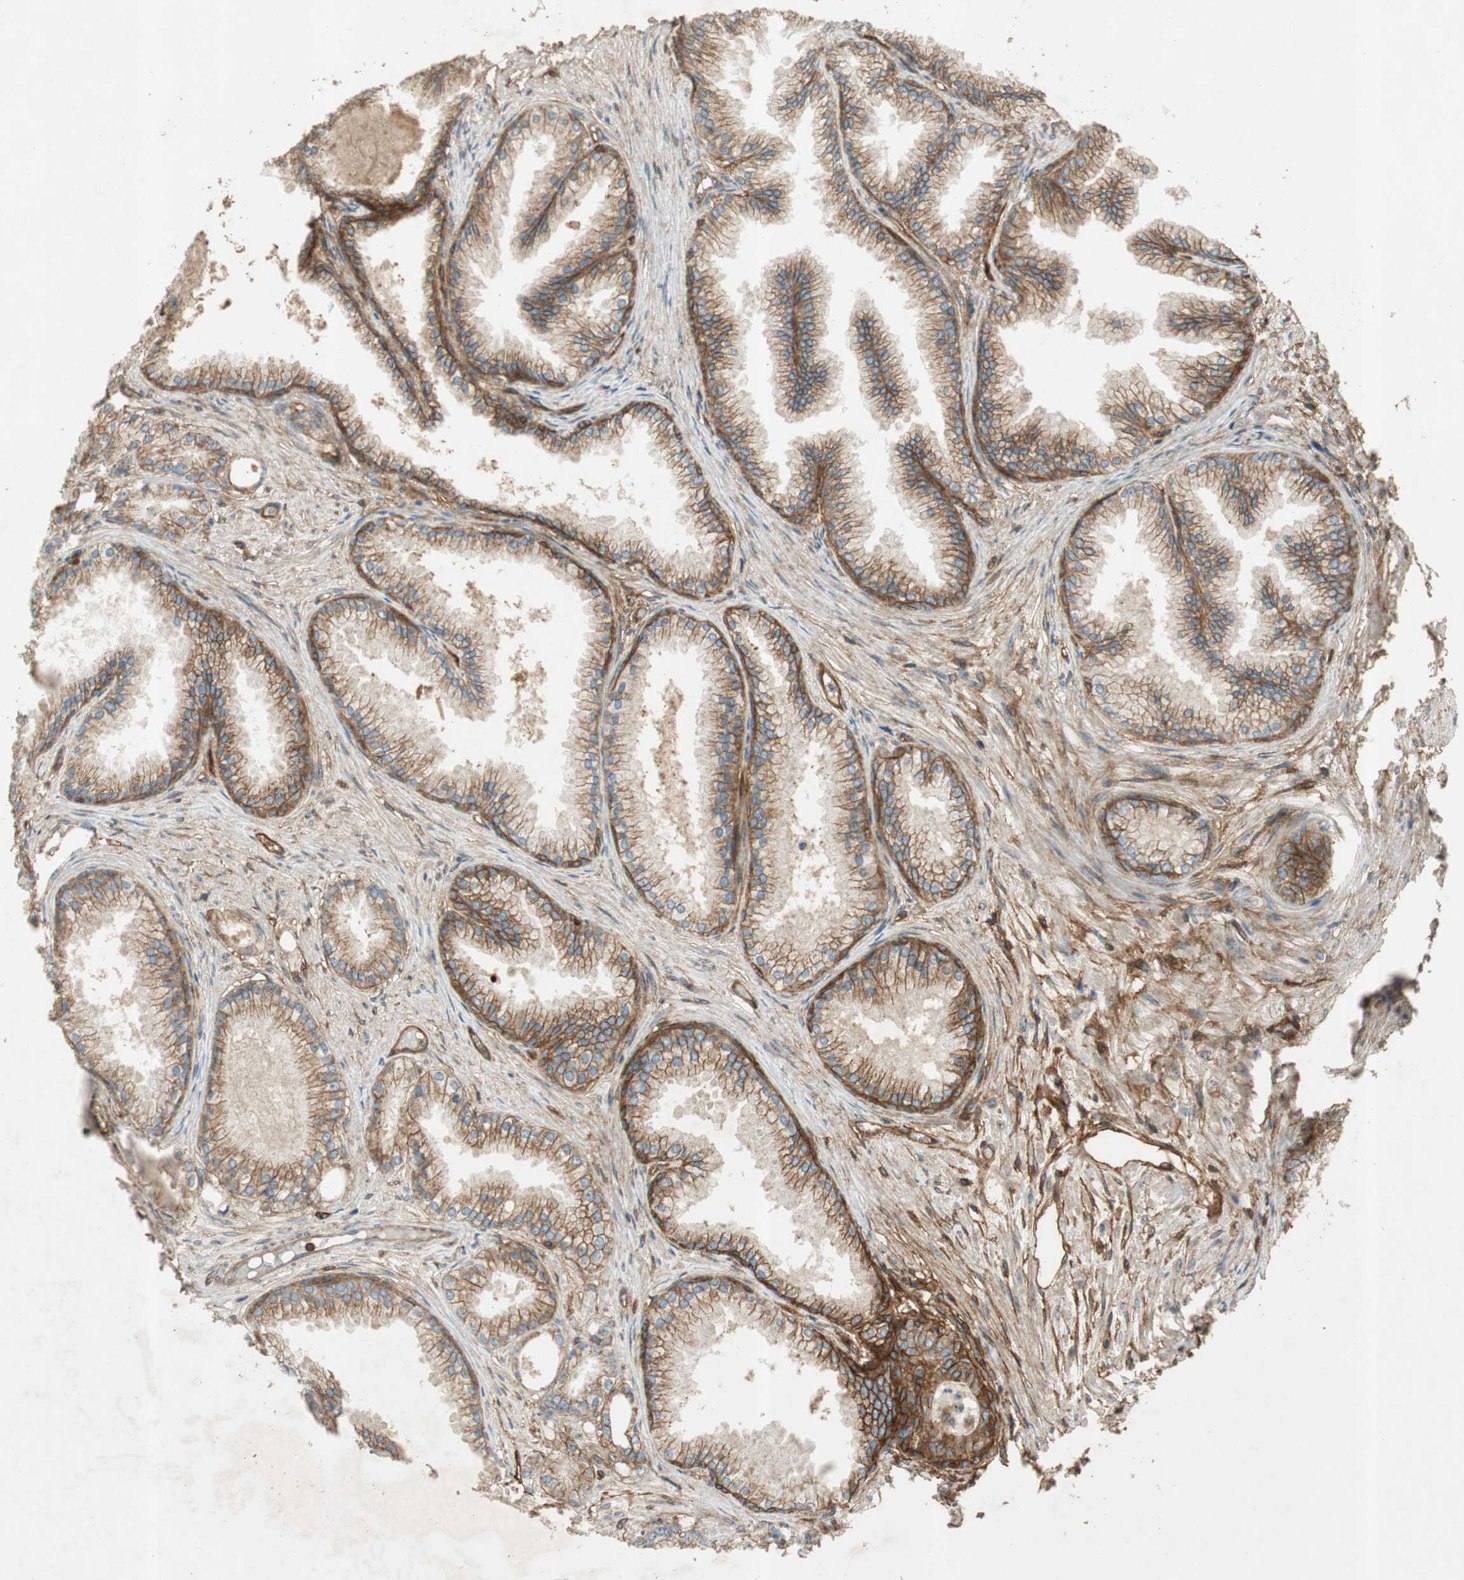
{"staining": {"intensity": "moderate", "quantity": ">75%", "location": "cytoplasmic/membranous"}, "tissue": "prostate cancer", "cell_type": "Tumor cells", "image_type": "cancer", "snomed": [{"axis": "morphology", "description": "Adenocarcinoma, Low grade"}, {"axis": "topography", "description": "Prostate"}], "caption": "About >75% of tumor cells in human prostate low-grade adenocarcinoma show moderate cytoplasmic/membranous protein expression as visualized by brown immunohistochemical staining.", "gene": "BTN3A3", "patient": {"sex": "male", "age": 72}}